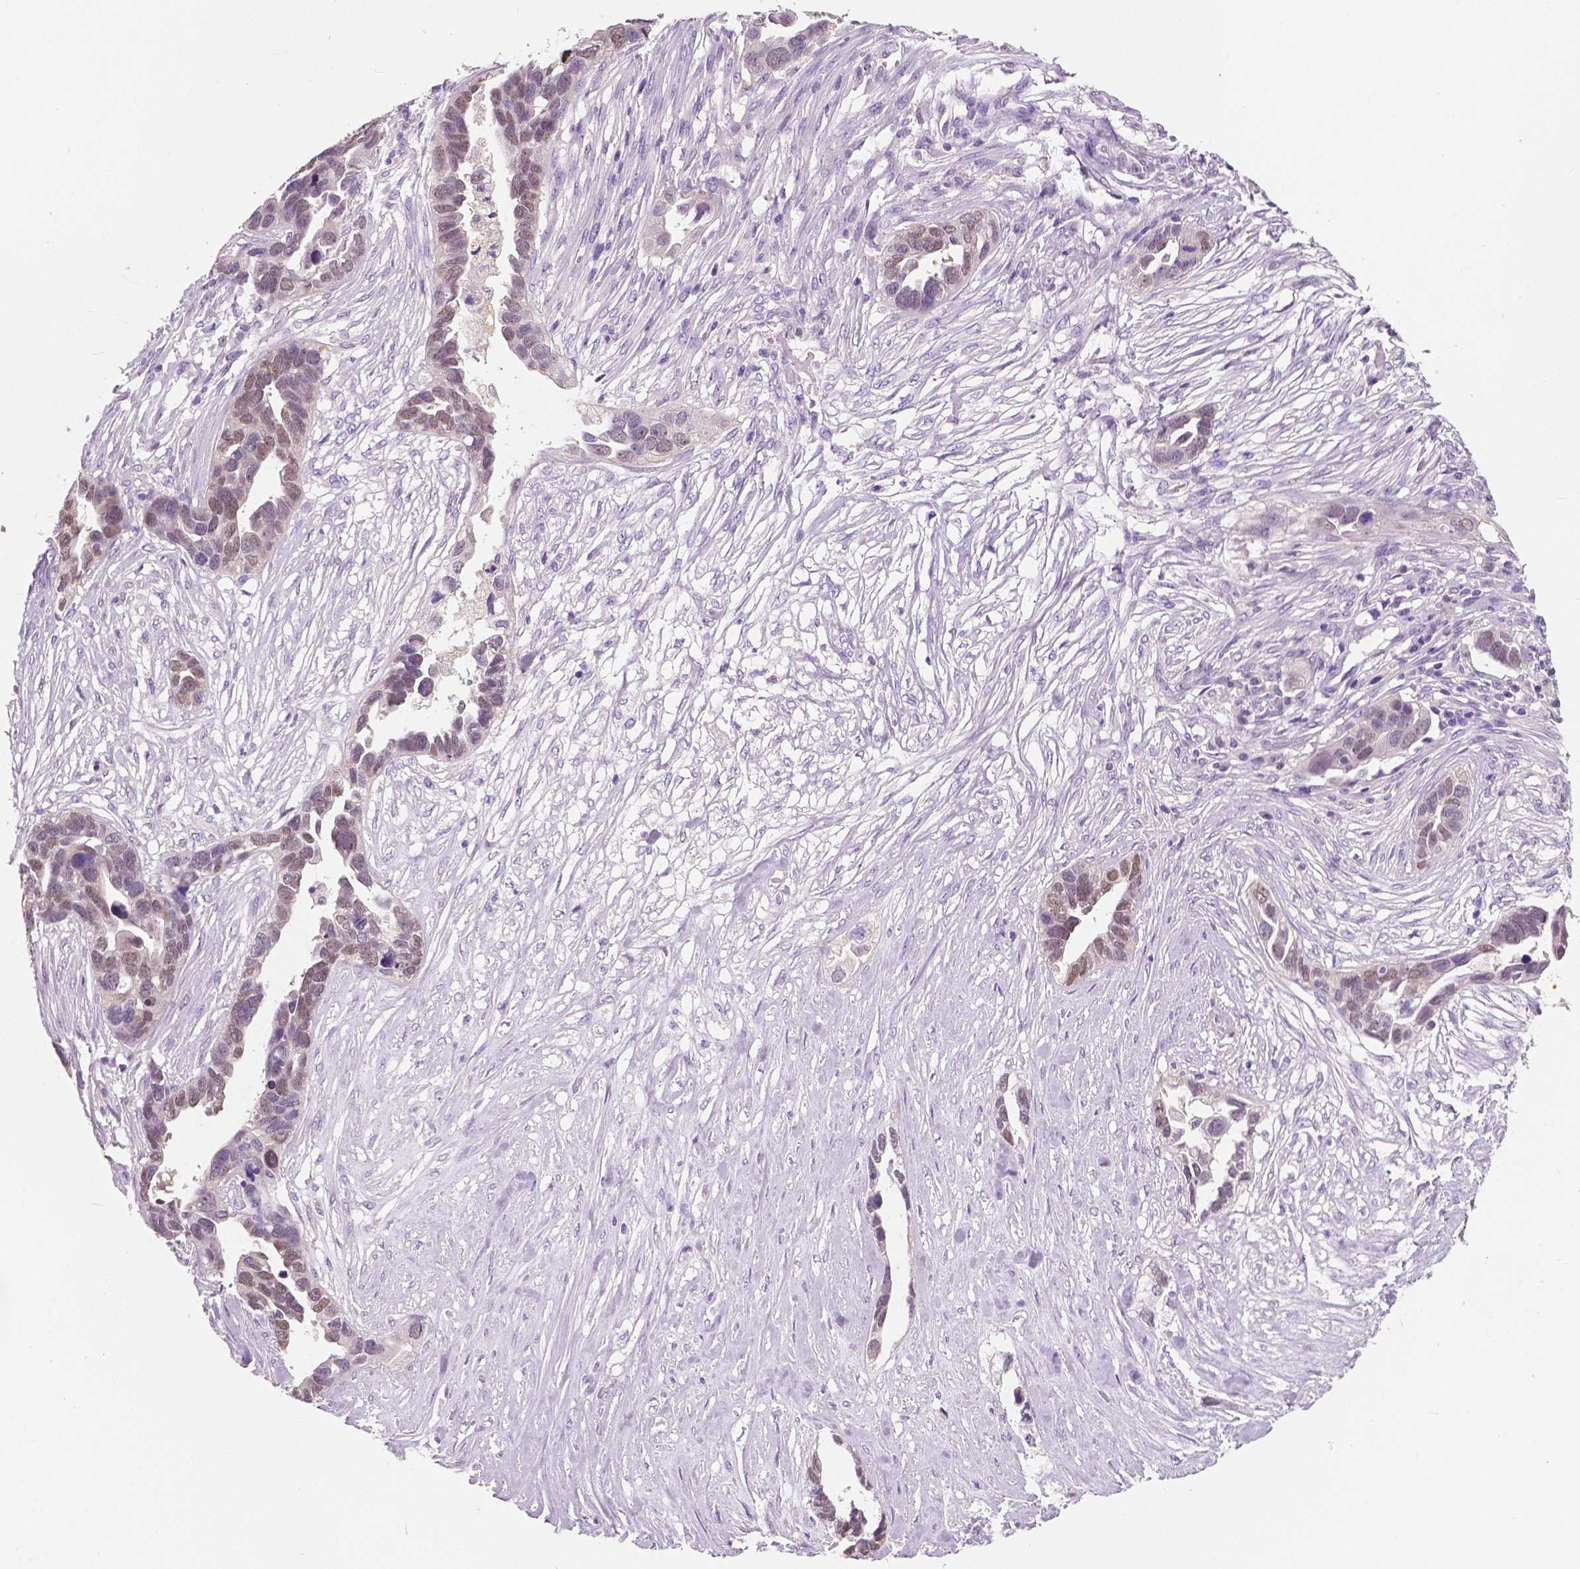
{"staining": {"intensity": "weak", "quantity": "25%-75%", "location": "nuclear"}, "tissue": "ovarian cancer", "cell_type": "Tumor cells", "image_type": "cancer", "snomed": [{"axis": "morphology", "description": "Cystadenocarcinoma, serous, NOS"}, {"axis": "topography", "description": "Ovary"}], "caption": "Tumor cells exhibit low levels of weak nuclear expression in approximately 25%-75% of cells in ovarian cancer.", "gene": "TKFC", "patient": {"sex": "female", "age": 54}}